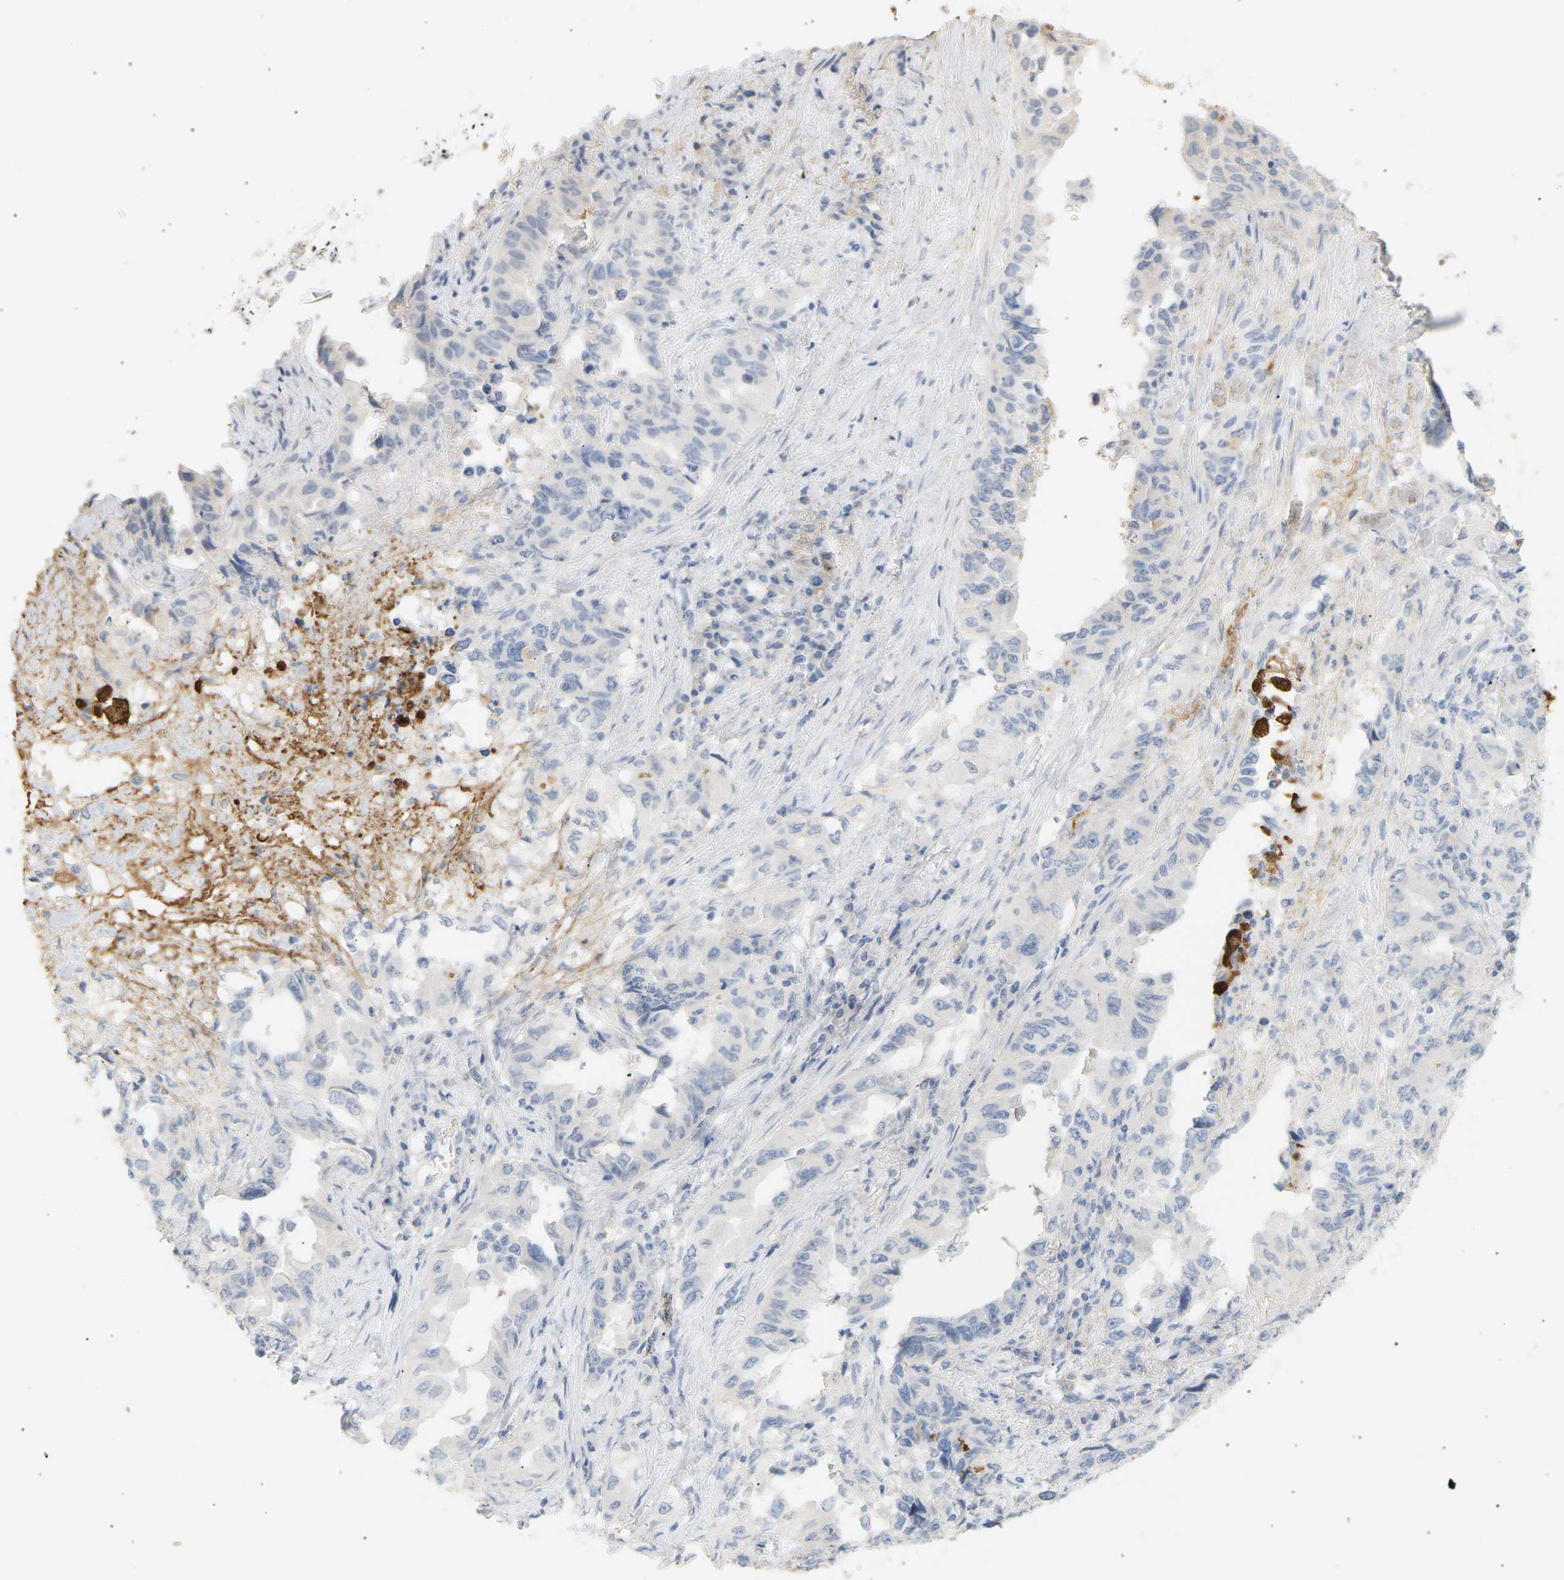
{"staining": {"intensity": "negative", "quantity": "none", "location": "none"}, "tissue": "lung cancer", "cell_type": "Tumor cells", "image_type": "cancer", "snomed": [{"axis": "morphology", "description": "Adenocarcinoma, NOS"}, {"axis": "topography", "description": "Lung"}], "caption": "This is an IHC histopathology image of human adenocarcinoma (lung). There is no positivity in tumor cells.", "gene": "CLU", "patient": {"sex": "female", "age": 51}}